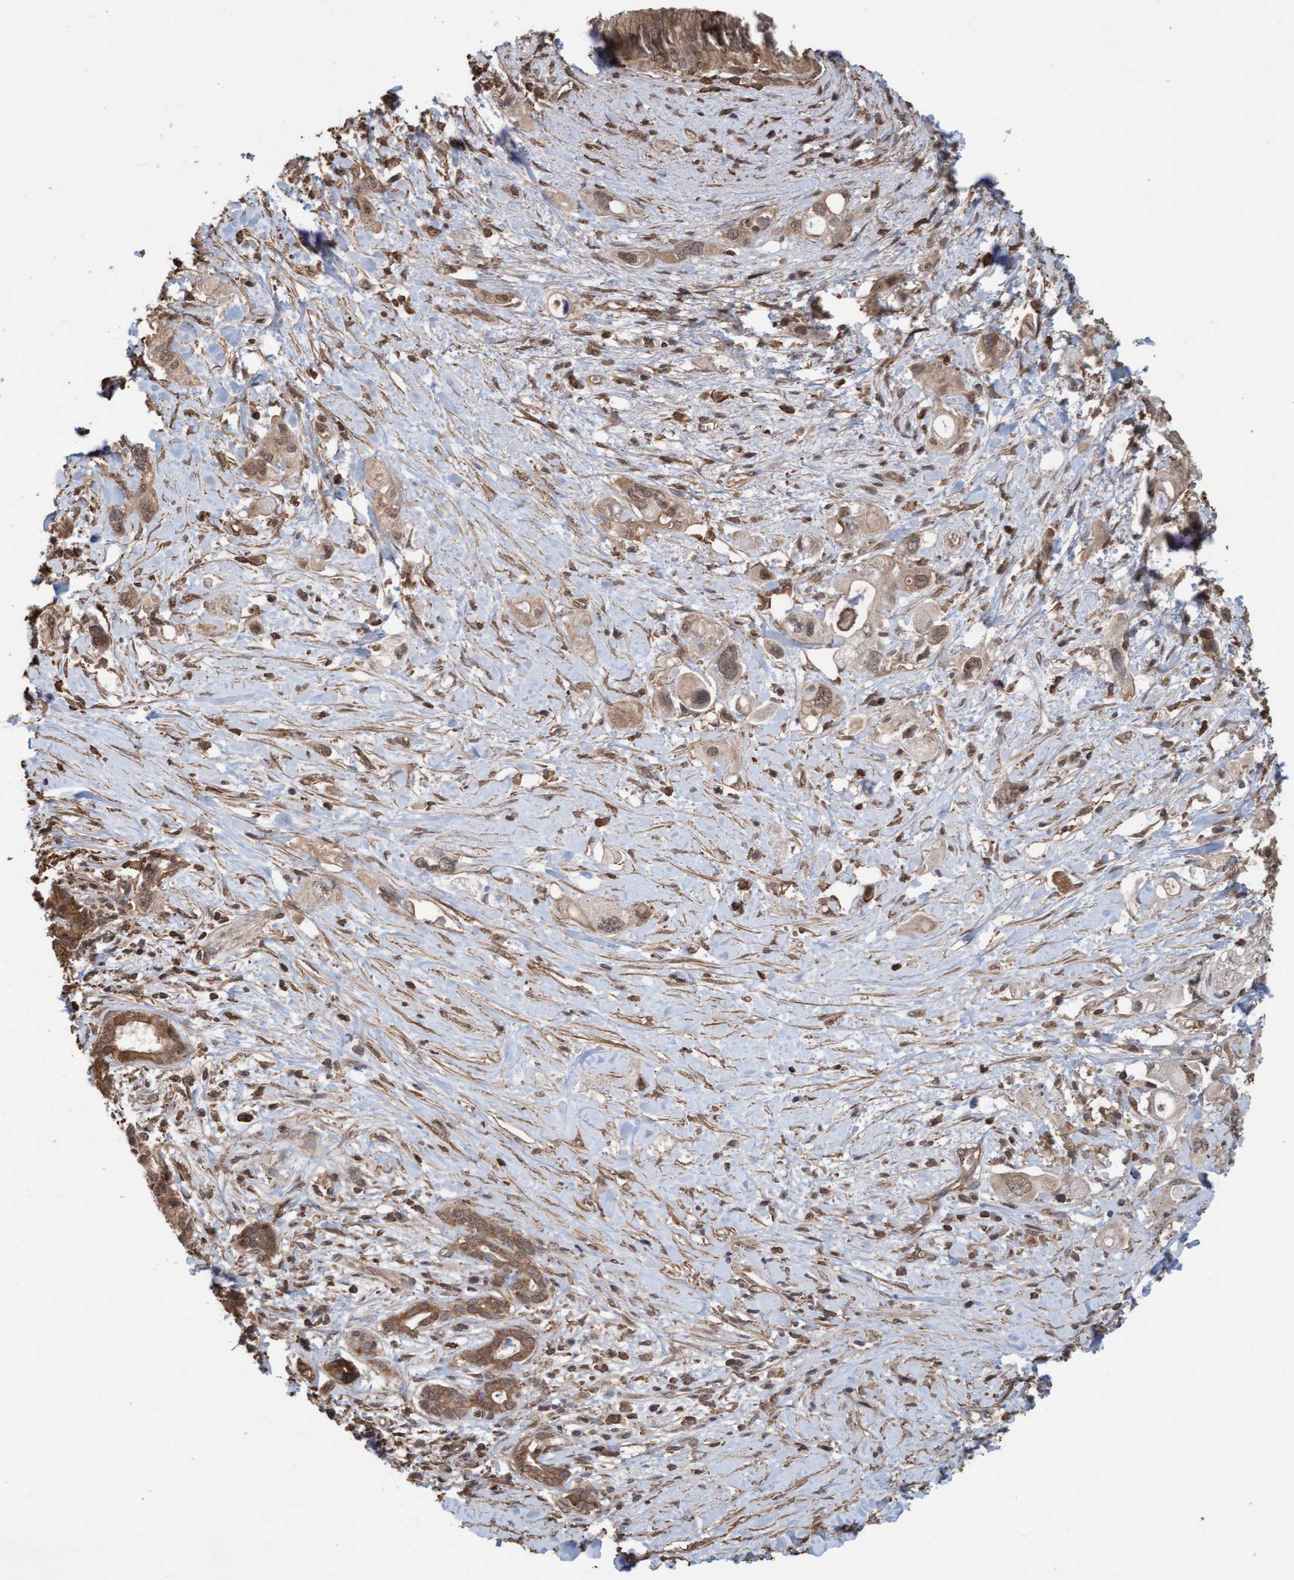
{"staining": {"intensity": "weak", "quantity": ">75%", "location": "cytoplasmic/membranous"}, "tissue": "pancreatic cancer", "cell_type": "Tumor cells", "image_type": "cancer", "snomed": [{"axis": "morphology", "description": "Adenocarcinoma, NOS"}, {"axis": "topography", "description": "Pancreas"}], "caption": "Immunohistochemistry (IHC) of human pancreatic cancer displays low levels of weak cytoplasmic/membranous positivity in approximately >75% of tumor cells.", "gene": "FXR2", "patient": {"sex": "female", "age": 56}}